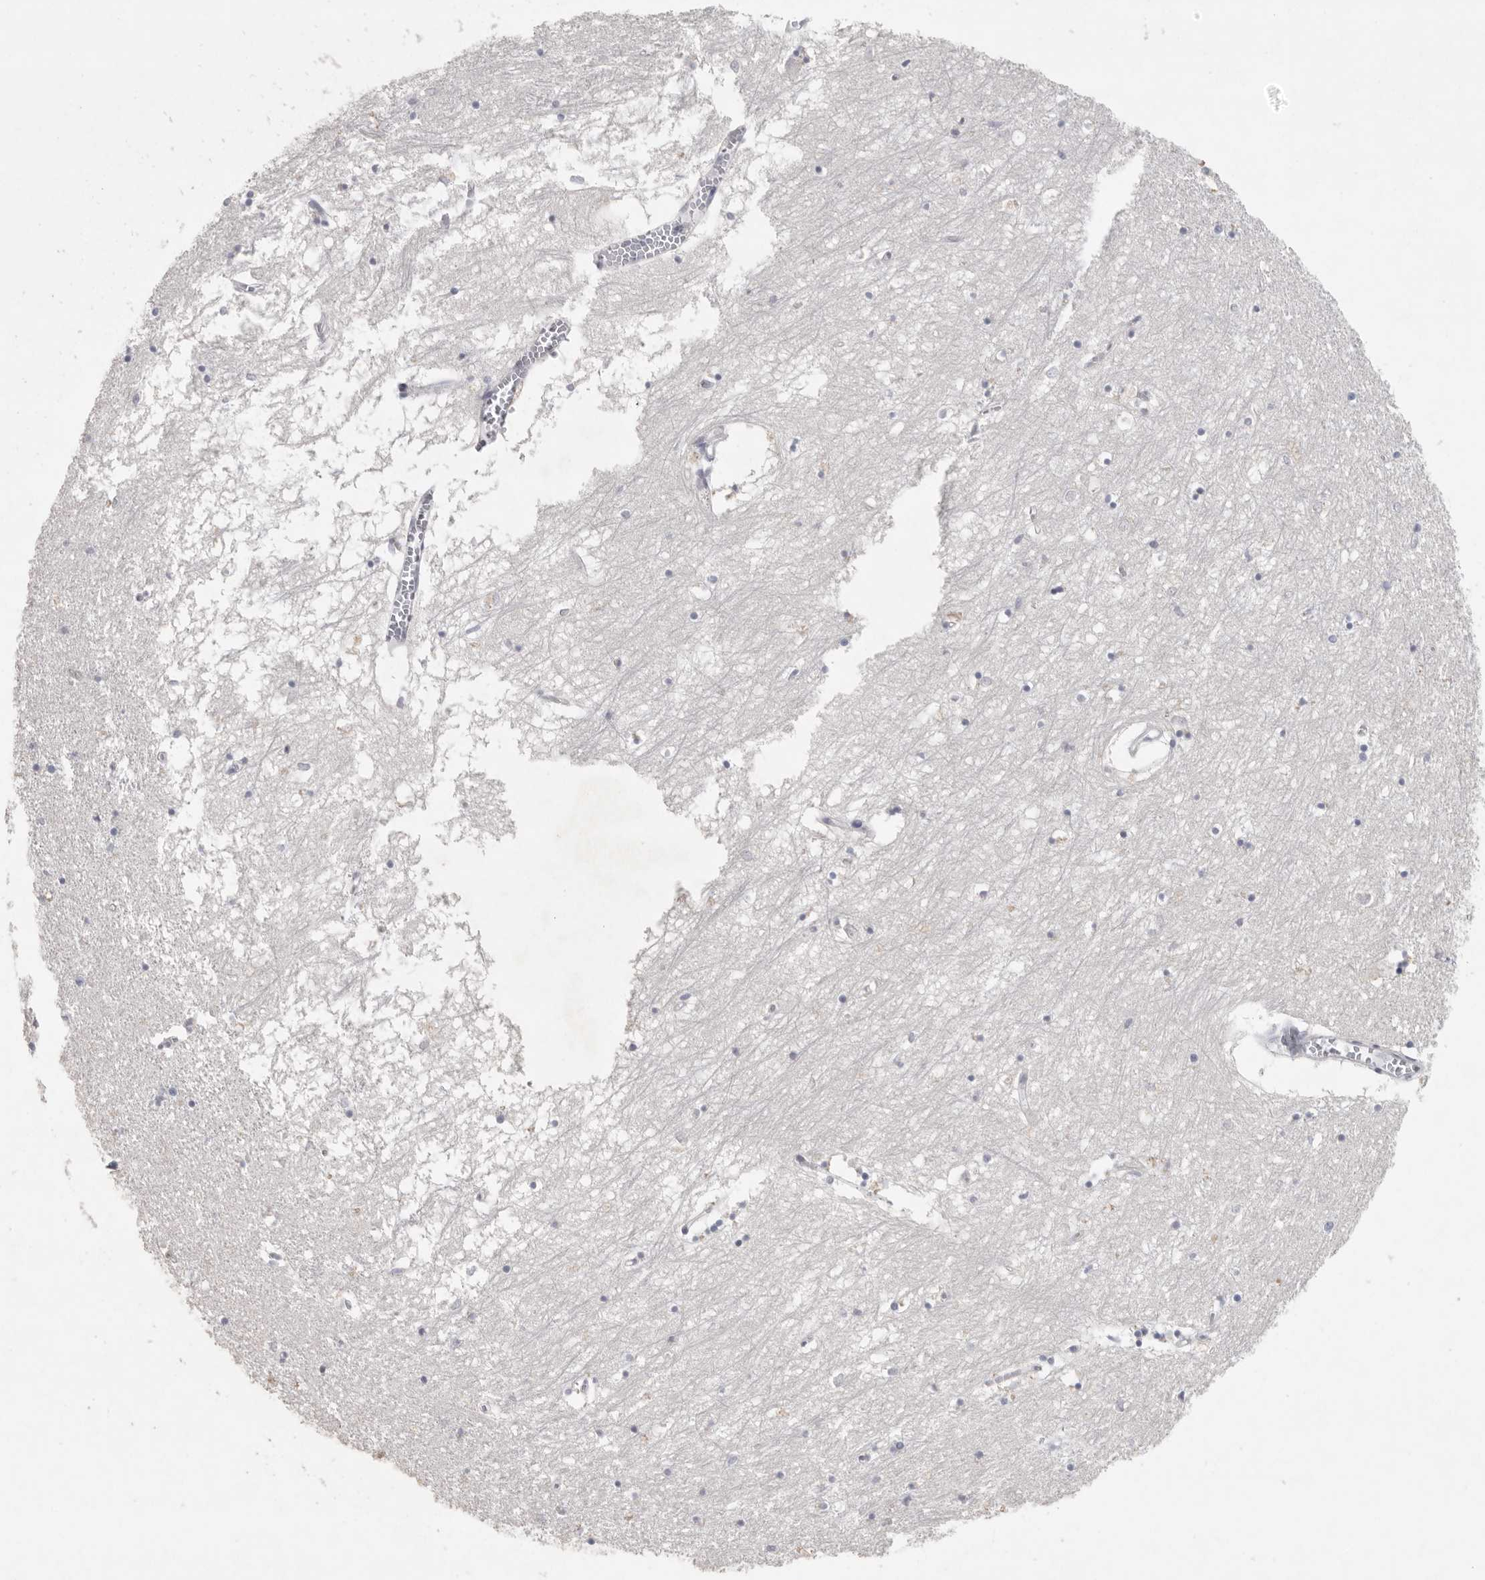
{"staining": {"intensity": "negative", "quantity": "none", "location": "none"}, "tissue": "hippocampus", "cell_type": "Glial cells", "image_type": "normal", "snomed": [{"axis": "morphology", "description": "Normal tissue, NOS"}, {"axis": "topography", "description": "Hippocampus"}], "caption": "This image is of normal hippocampus stained with immunohistochemistry (IHC) to label a protein in brown with the nuclei are counter-stained blue. There is no positivity in glial cells.", "gene": "TMEM69", "patient": {"sex": "male", "age": 70}}